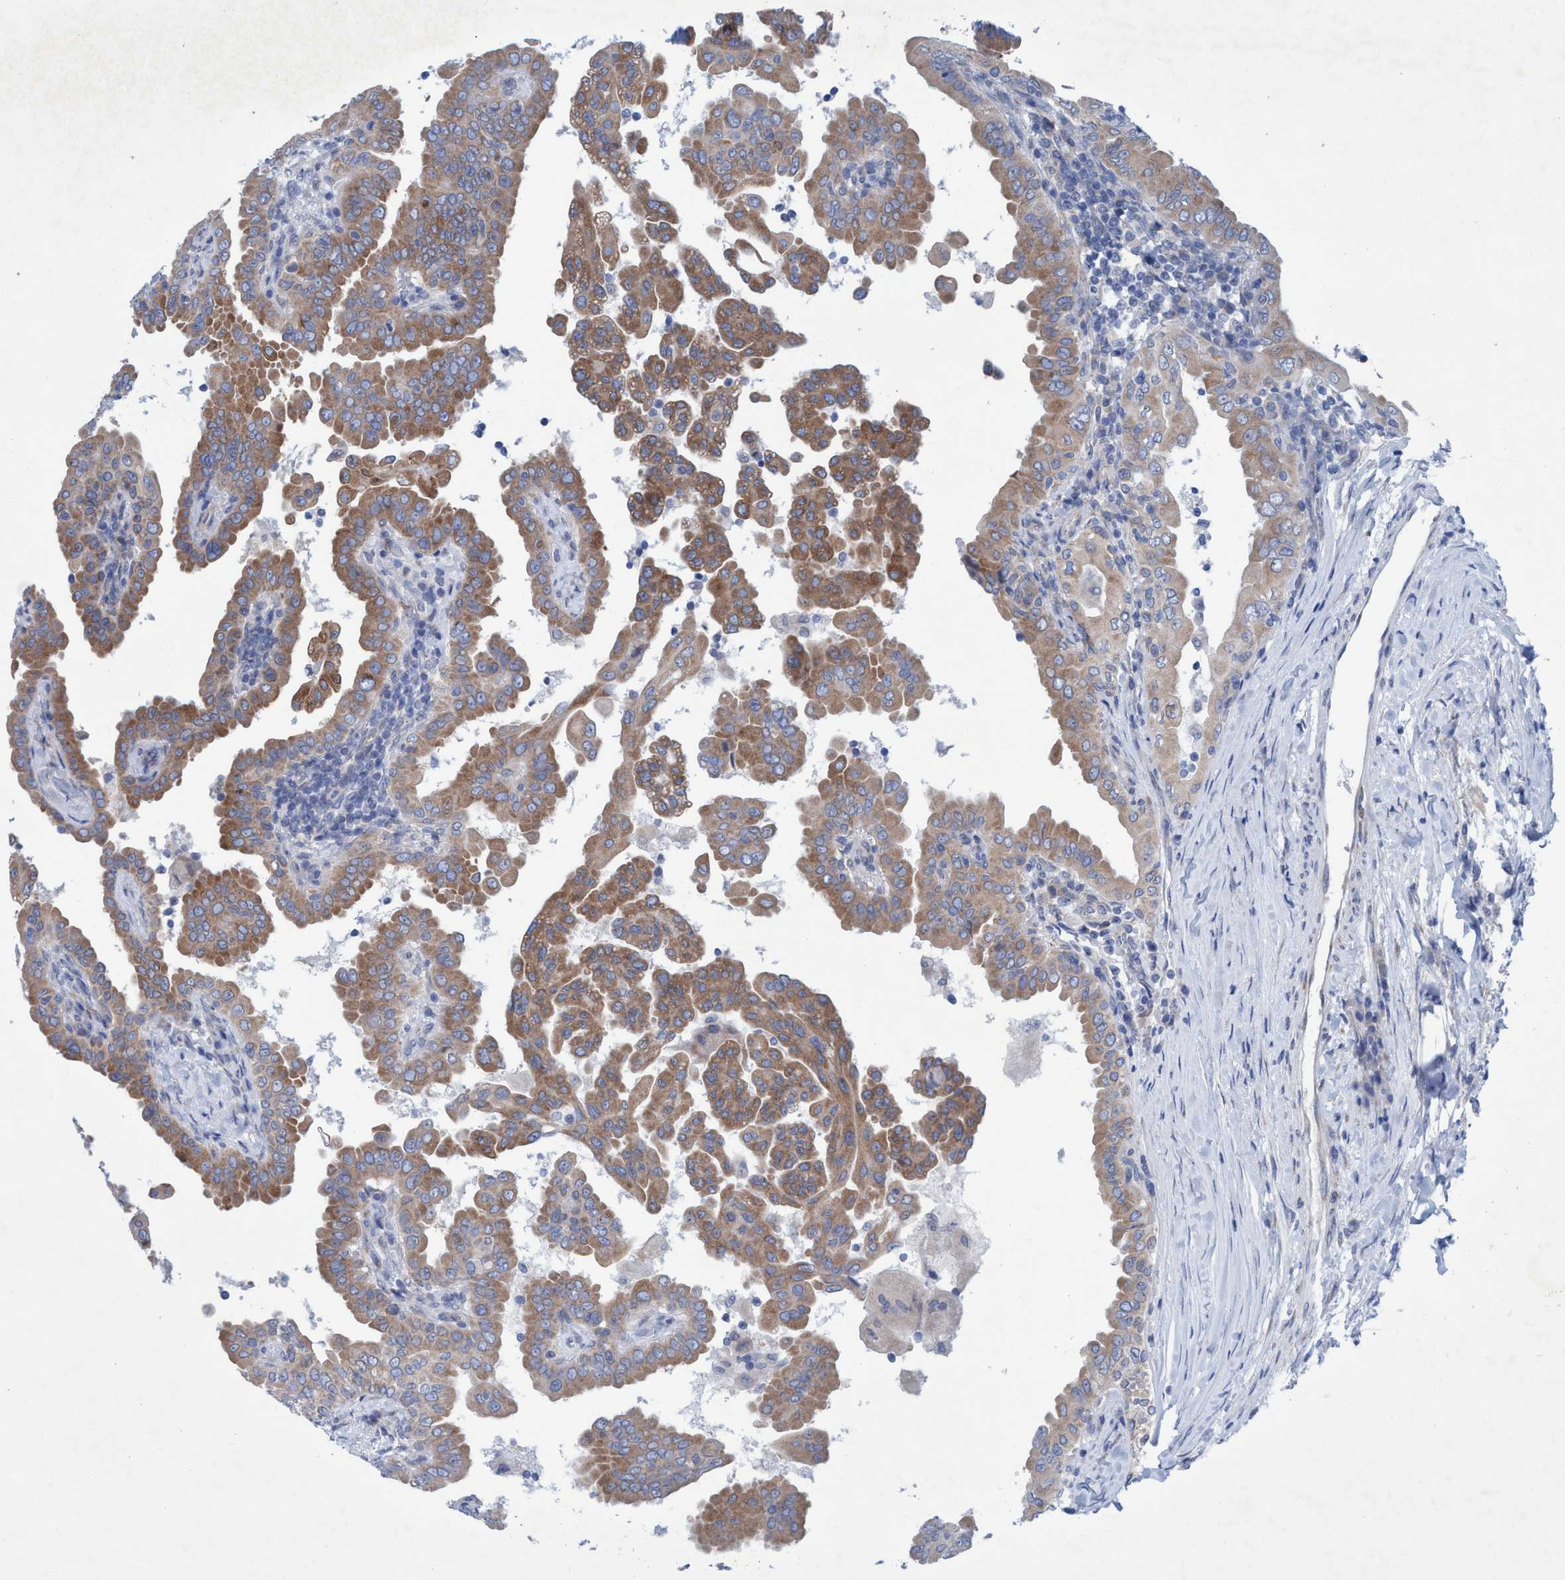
{"staining": {"intensity": "moderate", "quantity": ">75%", "location": "cytoplasmic/membranous"}, "tissue": "thyroid cancer", "cell_type": "Tumor cells", "image_type": "cancer", "snomed": [{"axis": "morphology", "description": "Papillary adenocarcinoma, NOS"}, {"axis": "topography", "description": "Thyroid gland"}], "caption": "Human thyroid cancer (papillary adenocarcinoma) stained for a protein (brown) shows moderate cytoplasmic/membranous positive staining in about >75% of tumor cells.", "gene": "RSAD1", "patient": {"sex": "male", "age": 33}}